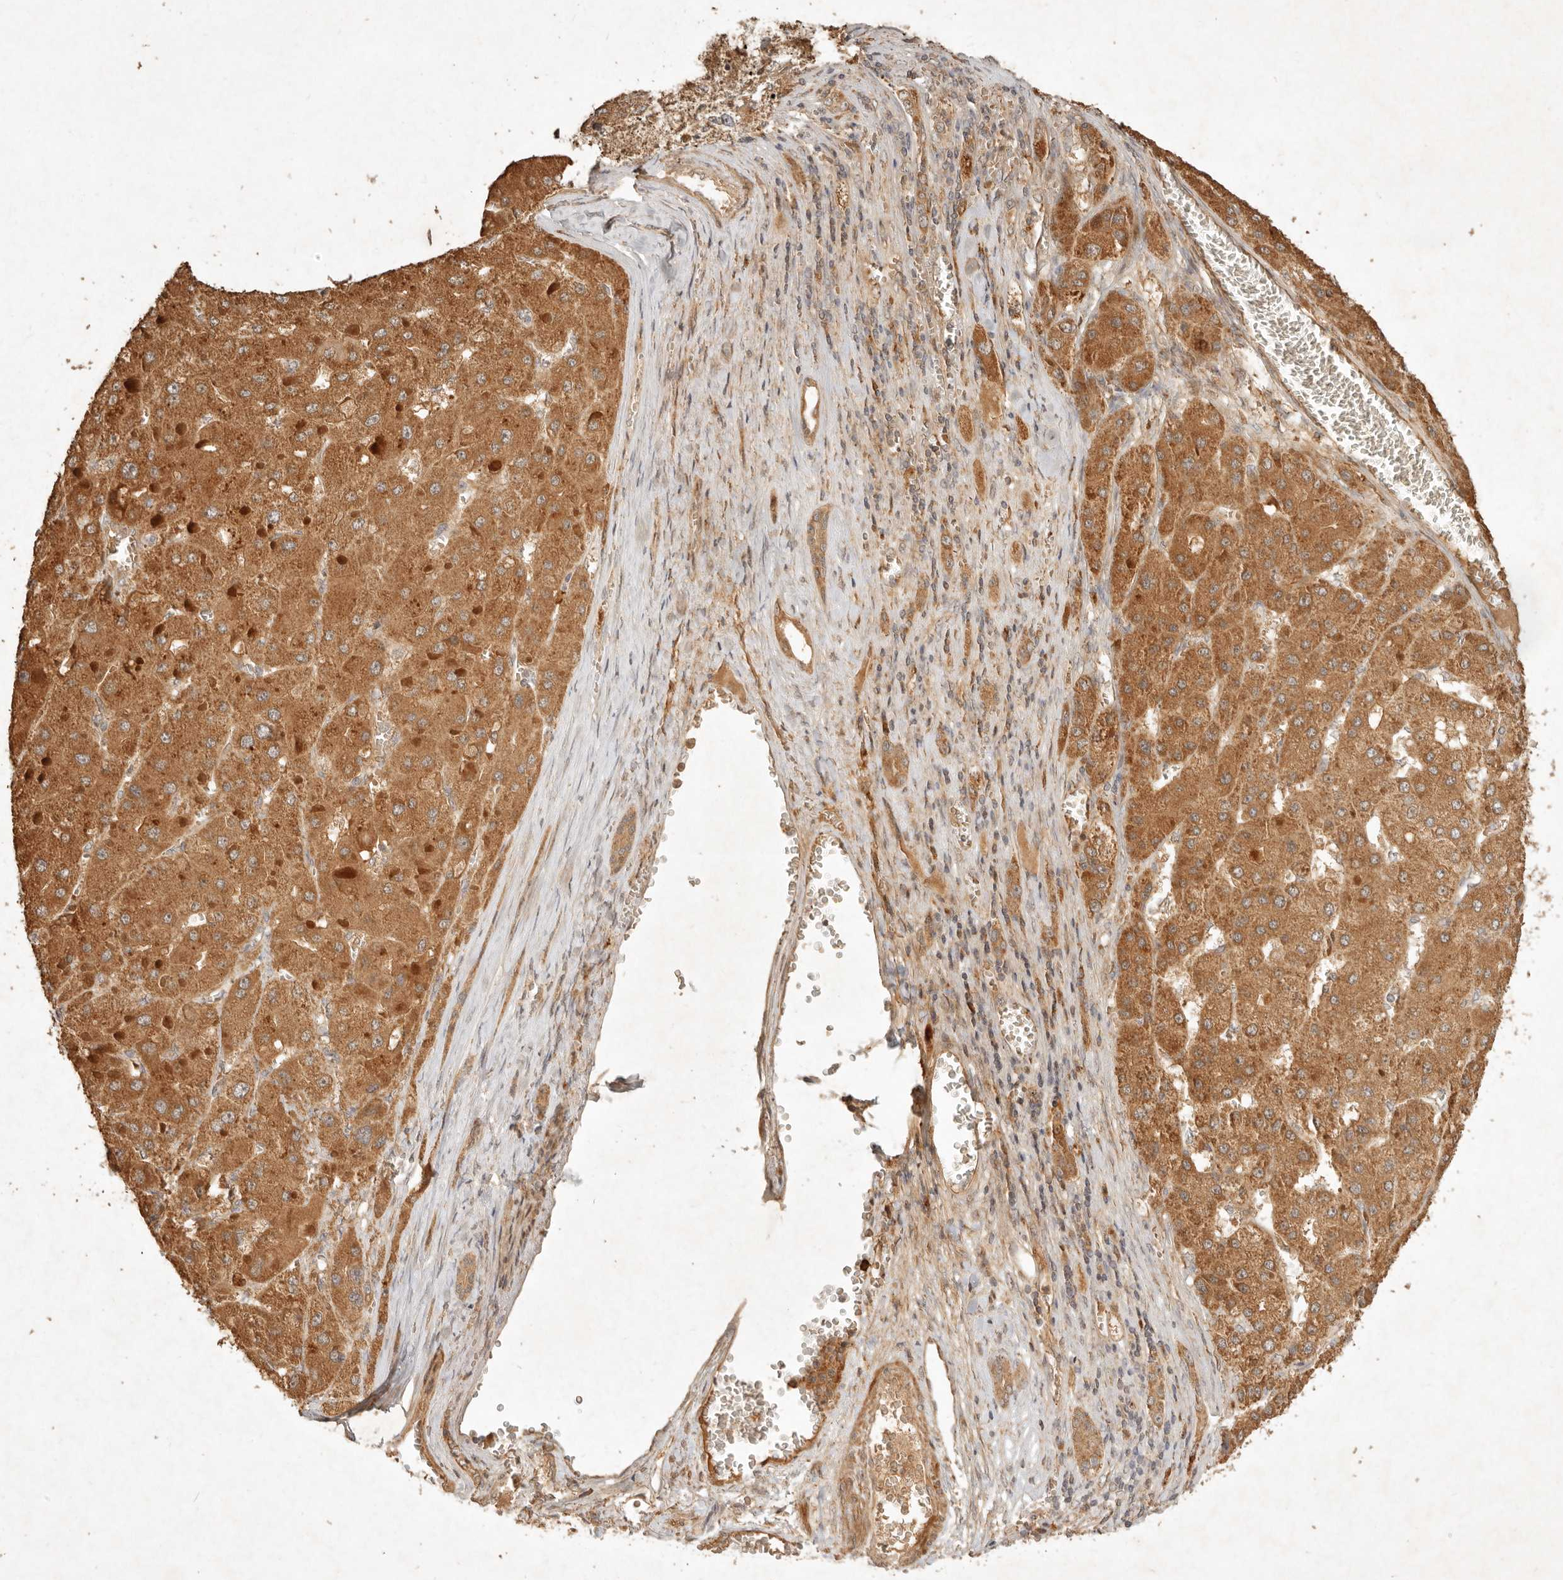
{"staining": {"intensity": "strong", "quantity": ">75%", "location": "cytoplasmic/membranous"}, "tissue": "liver cancer", "cell_type": "Tumor cells", "image_type": "cancer", "snomed": [{"axis": "morphology", "description": "Carcinoma, Hepatocellular, NOS"}, {"axis": "topography", "description": "Liver"}], "caption": "High-power microscopy captured an immunohistochemistry (IHC) histopathology image of liver hepatocellular carcinoma, revealing strong cytoplasmic/membranous expression in approximately >75% of tumor cells.", "gene": "CLEC4C", "patient": {"sex": "female", "age": 73}}